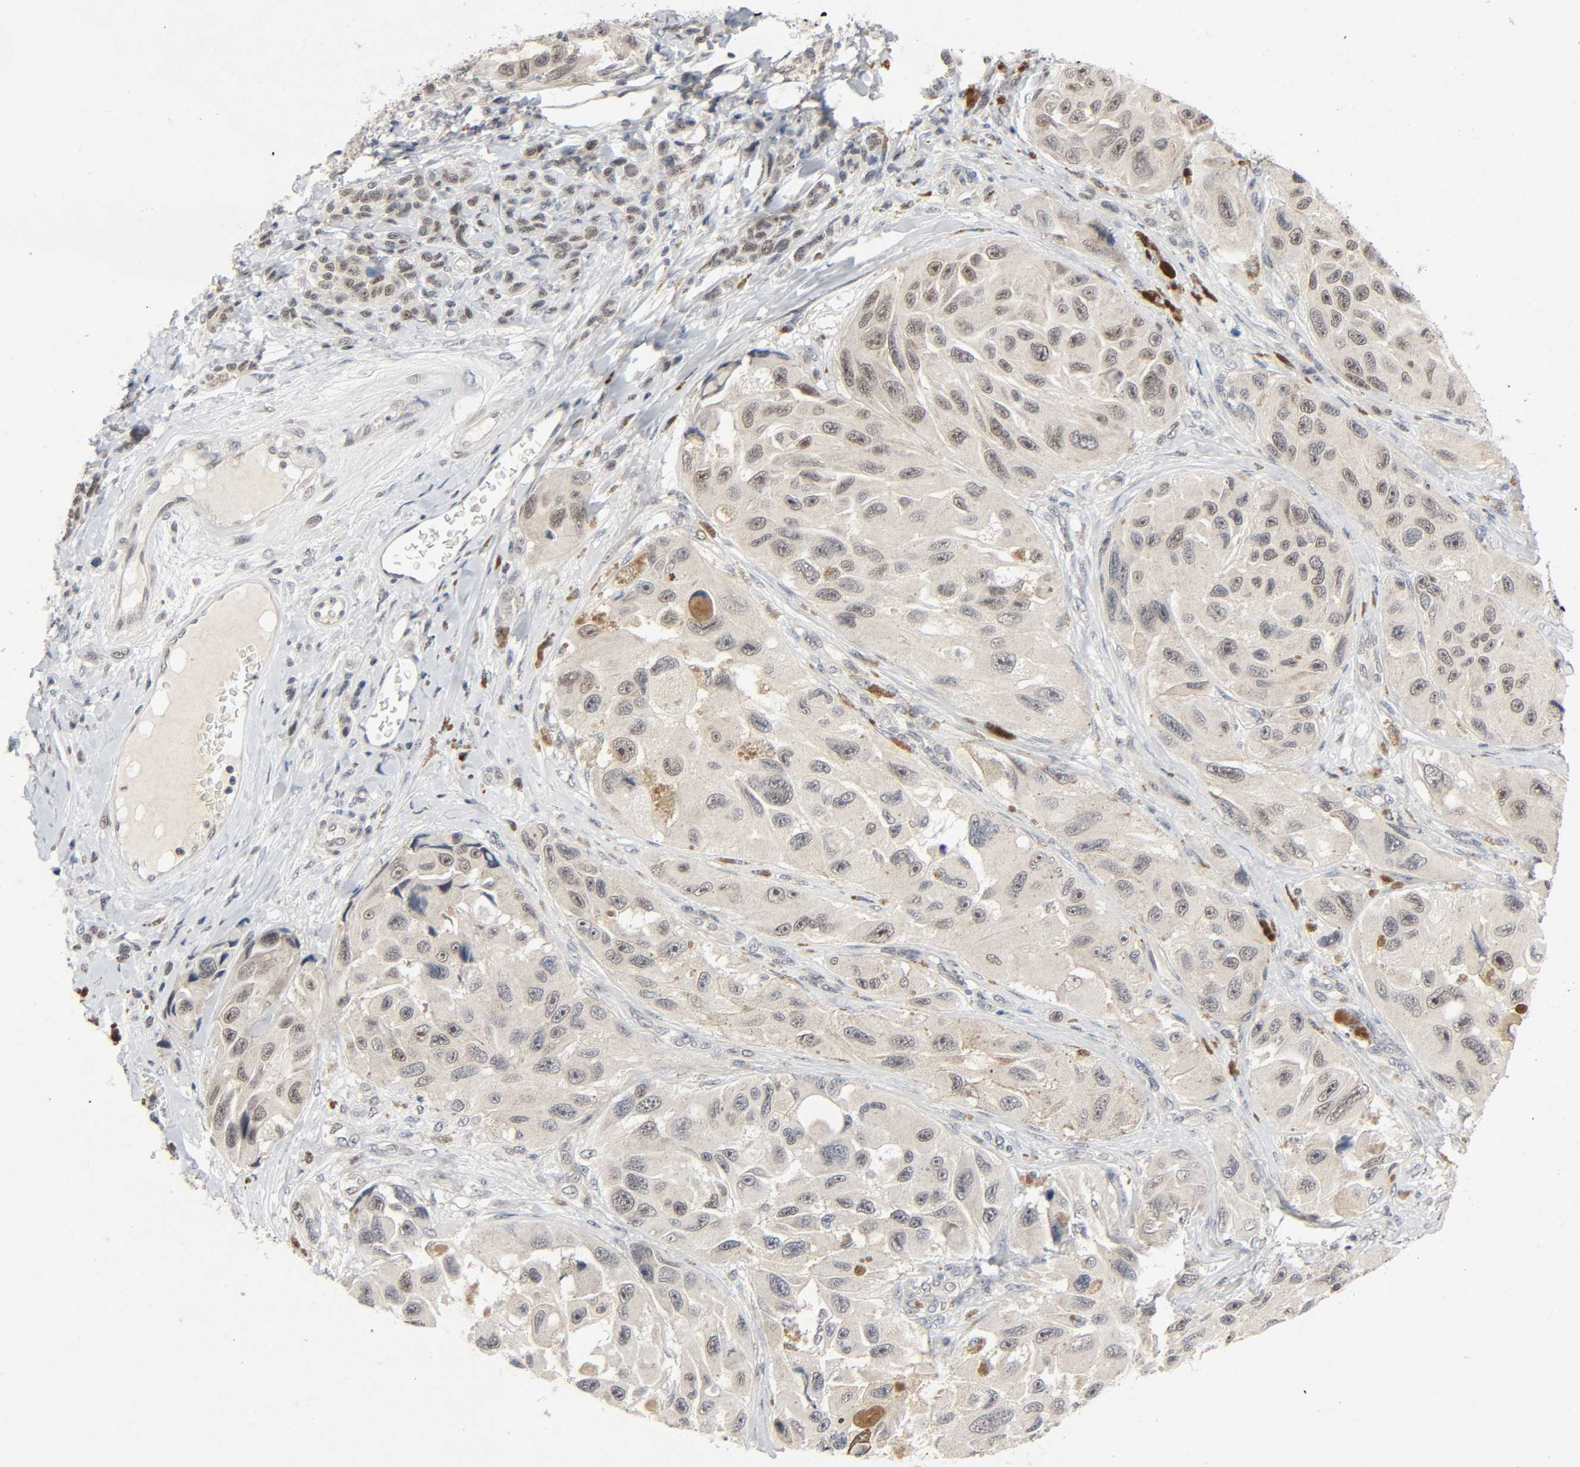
{"staining": {"intensity": "weak", "quantity": "25%-75%", "location": "nuclear"}, "tissue": "melanoma", "cell_type": "Tumor cells", "image_type": "cancer", "snomed": [{"axis": "morphology", "description": "Malignant melanoma, NOS"}, {"axis": "topography", "description": "Skin"}], "caption": "This is an image of immunohistochemistry (IHC) staining of malignant melanoma, which shows weak positivity in the nuclear of tumor cells.", "gene": "MAPKAPK5", "patient": {"sex": "female", "age": 73}}